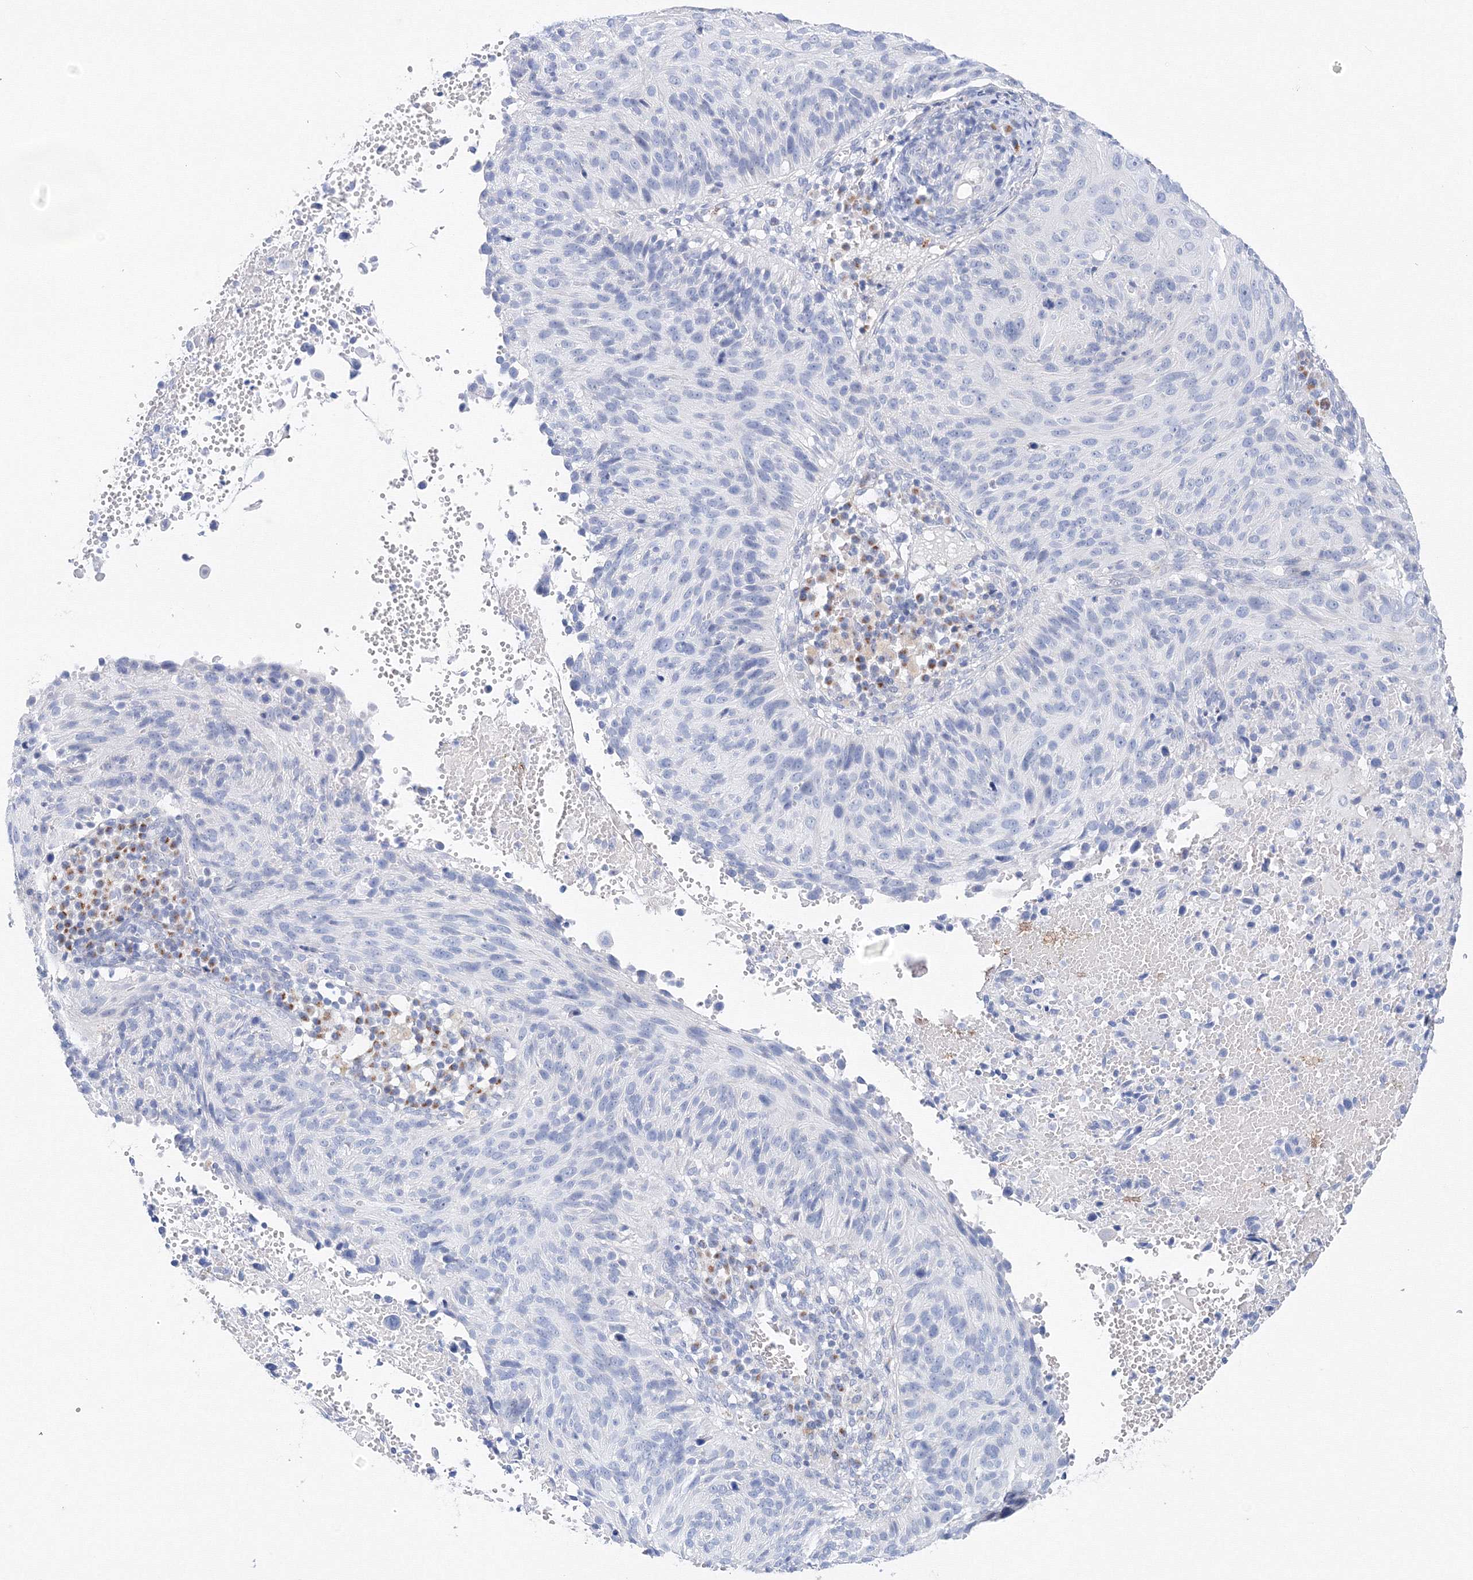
{"staining": {"intensity": "negative", "quantity": "none", "location": "none"}, "tissue": "cervical cancer", "cell_type": "Tumor cells", "image_type": "cancer", "snomed": [{"axis": "morphology", "description": "Squamous cell carcinoma, NOS"}, {"axis": "topography", "description": "Cervix"}], "caption": "Micrograph shows no significant protein staining in tumor cells of squamous cell carcinoma (cervical).", "gene": "TAMM41", "patient": {"sex": "female", "age": 74}}